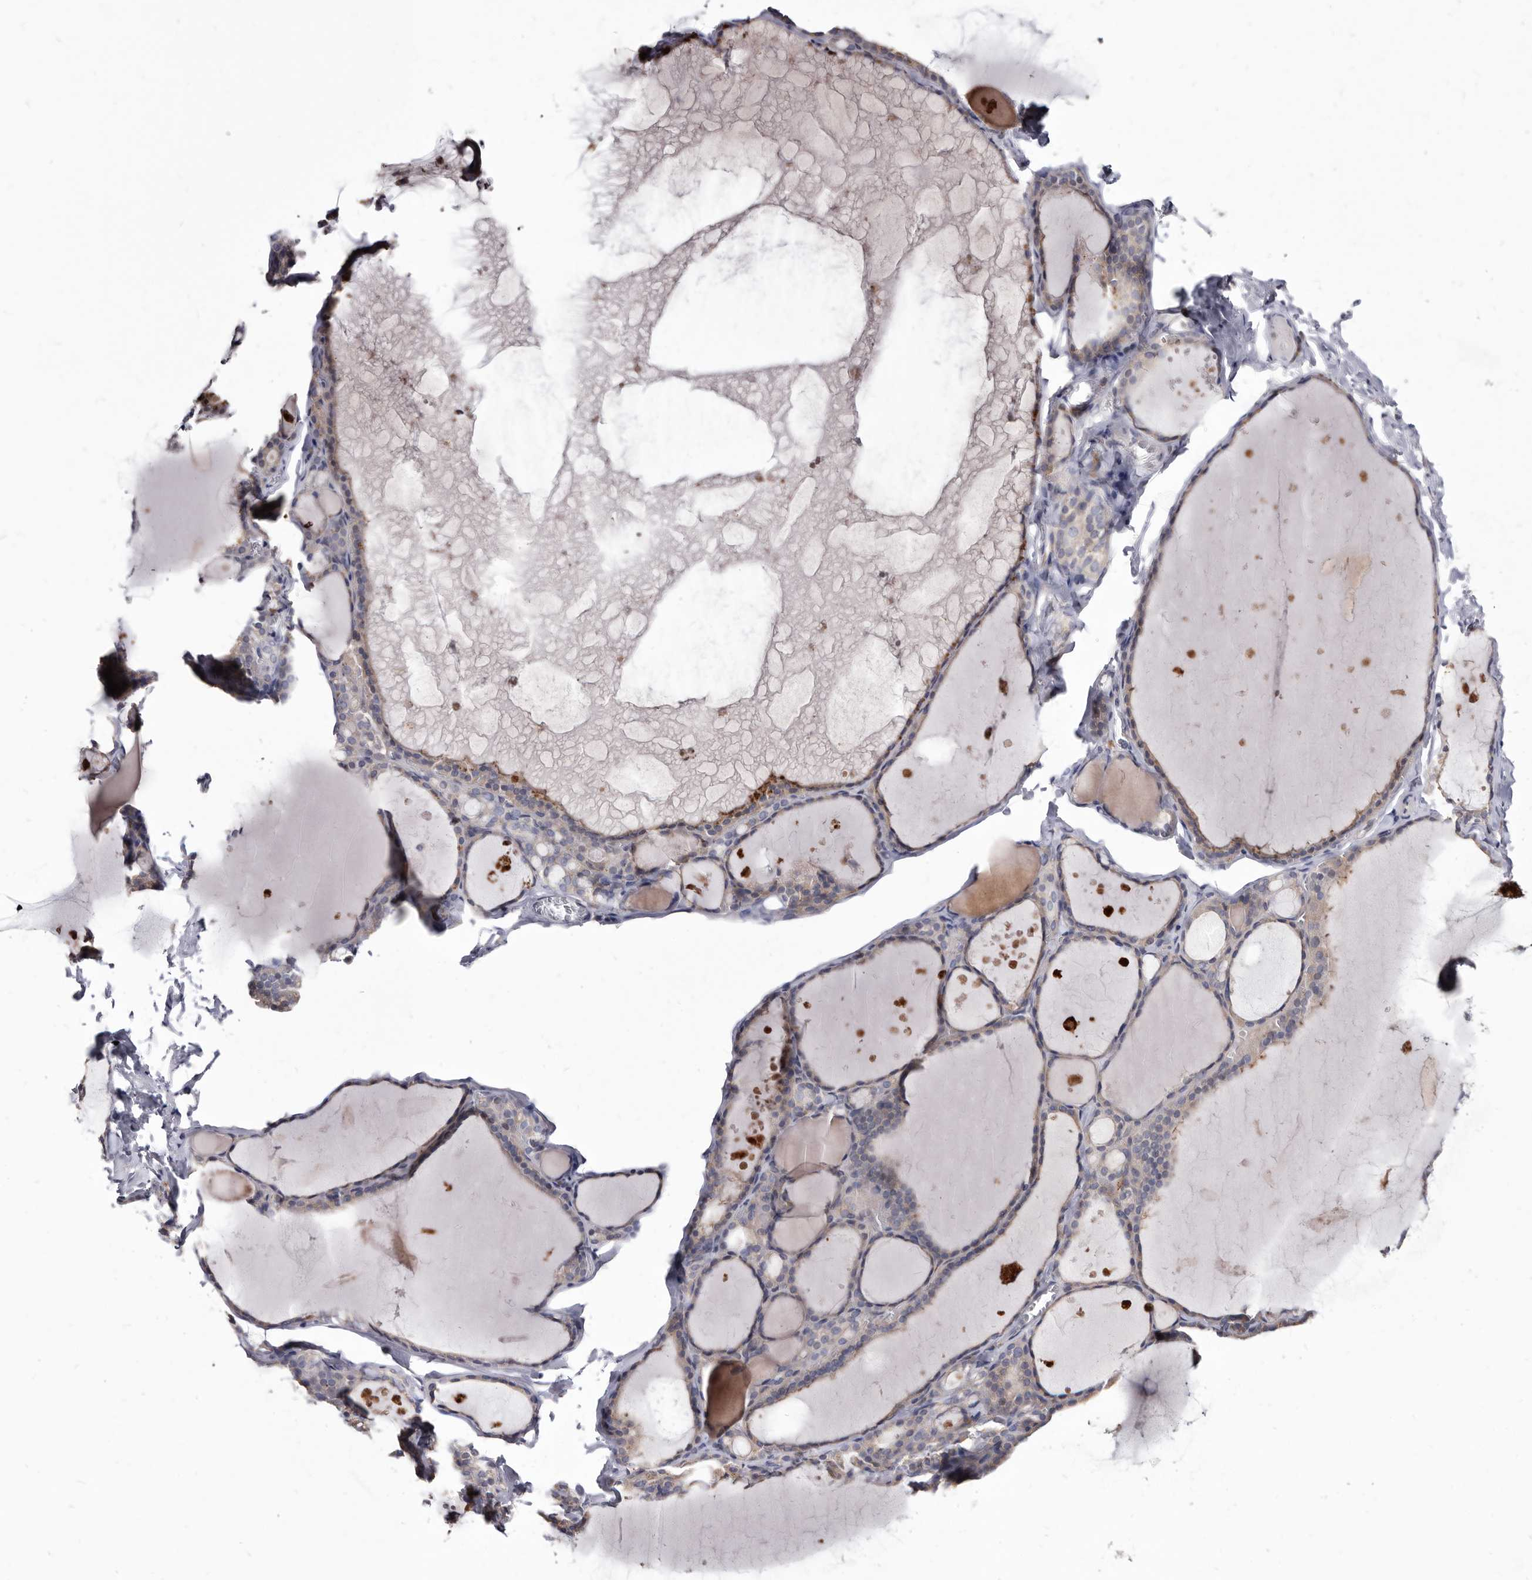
{"staining": {"intensity": "moderate", "quantity": "<25%", "location": "cytoplasmic/membranous"}, "tissue": "thyroid gland", "cell_type": "Glandular cells", "image_type": "normal", "snomed": [{"axis": "morphology", "description": "Normal tissue, NOS"}, {"axis": "topography", "description": "Thyroid gland"}], "caption": "Glandular cells display low levels of moderate cytoplasmic/membranous staining in about <25% of cells in unremarkable human thyroid gland. The protein is shown in brown color, while the nuclei are stained blue.", "gene": "ABCF2", "patient": {"sex": "male", "age": 56}}